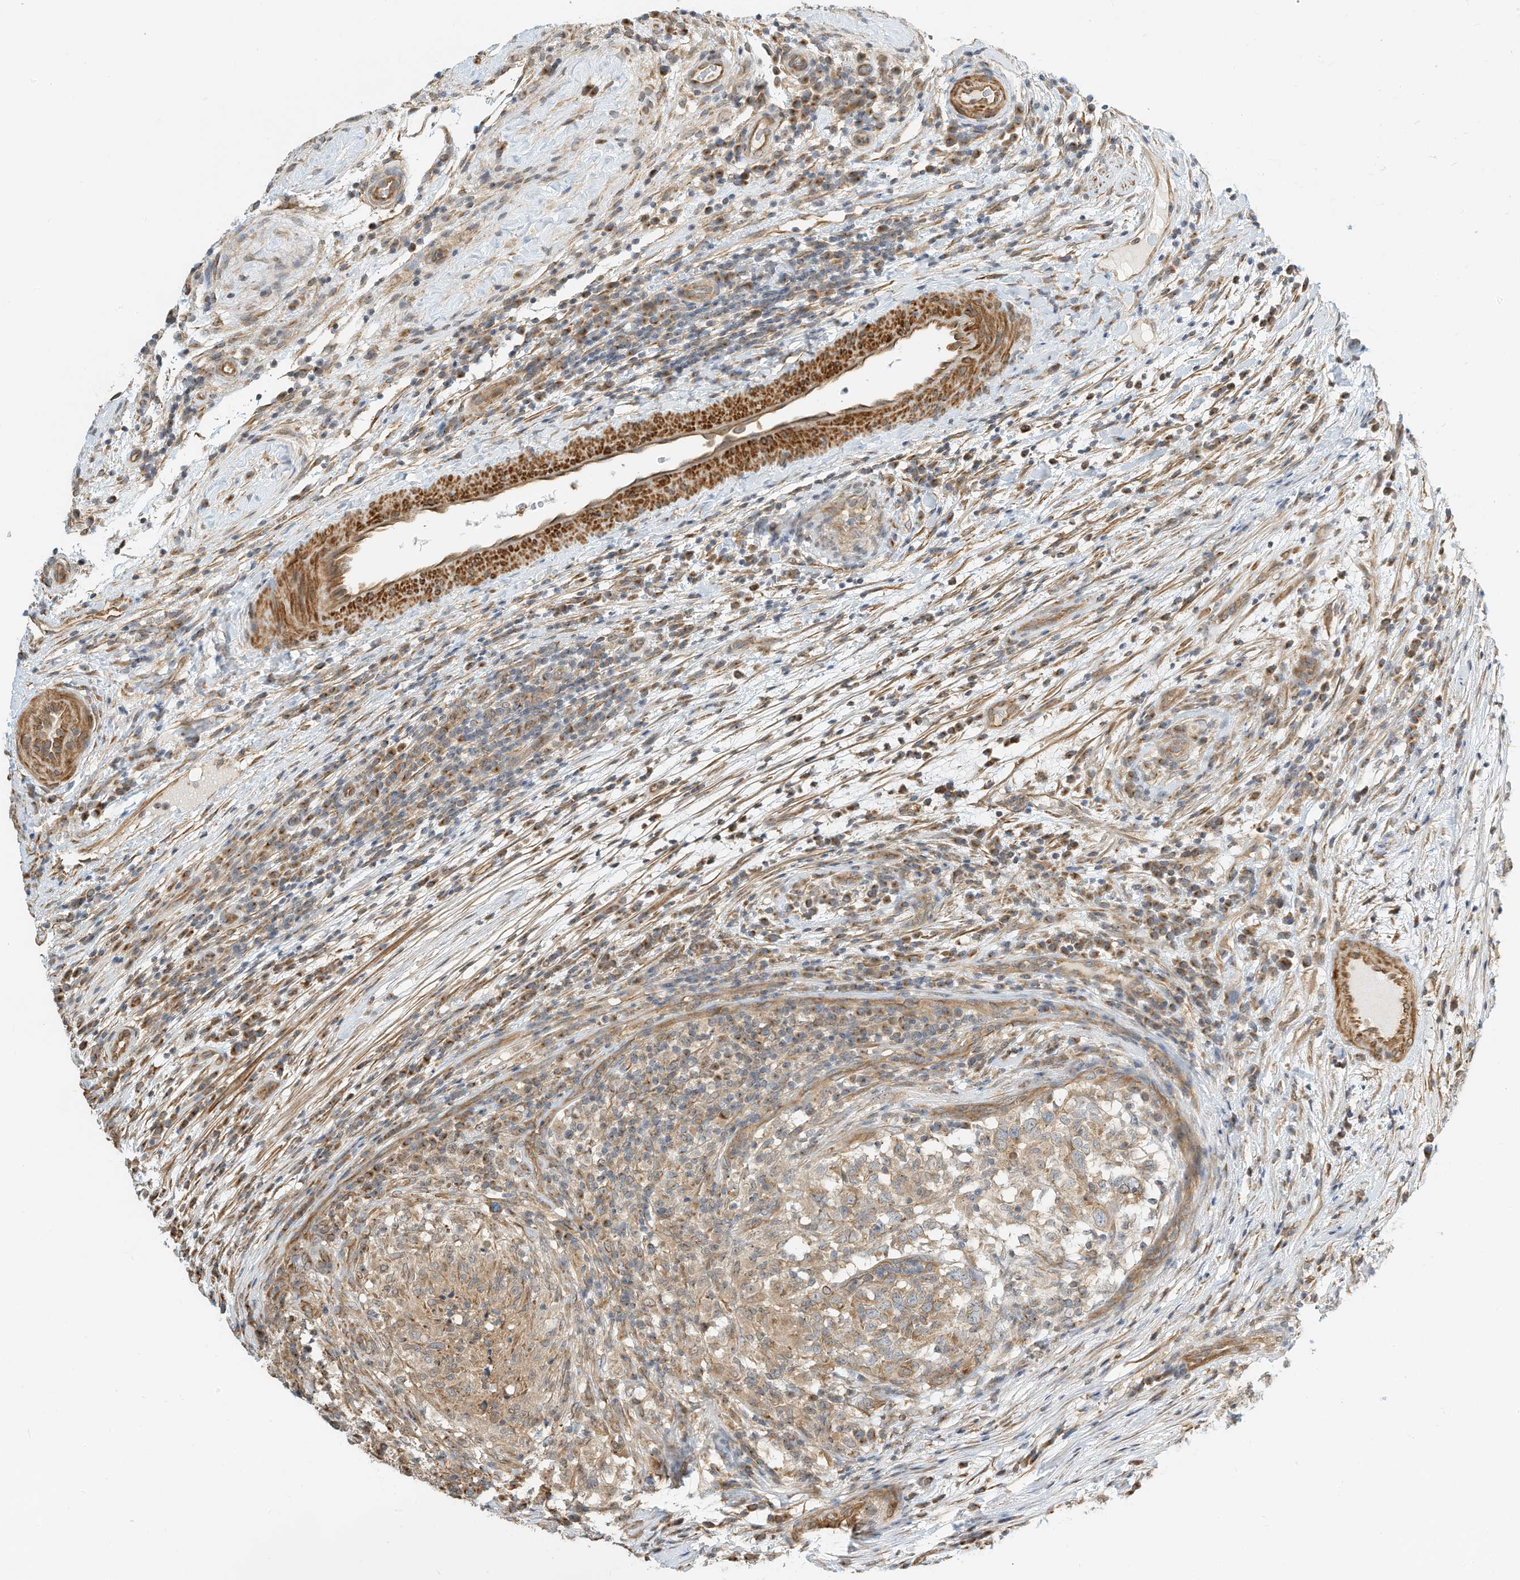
{"staining": {"intensity": "moderate", "quantity": "25%-75%", "location": "cytoplasmic/membranous"}, "tissue": "testis cancer", "cell_type": "Tumor cells", "image_type": "cancer", "snomed": [{"axis": "morphology", "description": "Carcinoma, Embryonal, NOS"}, {"axis": "topography", "description": "Testis"}], "caption": "Immunohistochemical staining of testis cancer demonstrates medium levels of moderate cytoplasmic/membranous positivity in about 25%-75% of tumor cells. Using DAB (brown) and hematoxylin (blue) stains, captured at high magnification using brightfield microscopy.", "gene": "OFD1", "patient": {"sex": "male", "age": 26}}